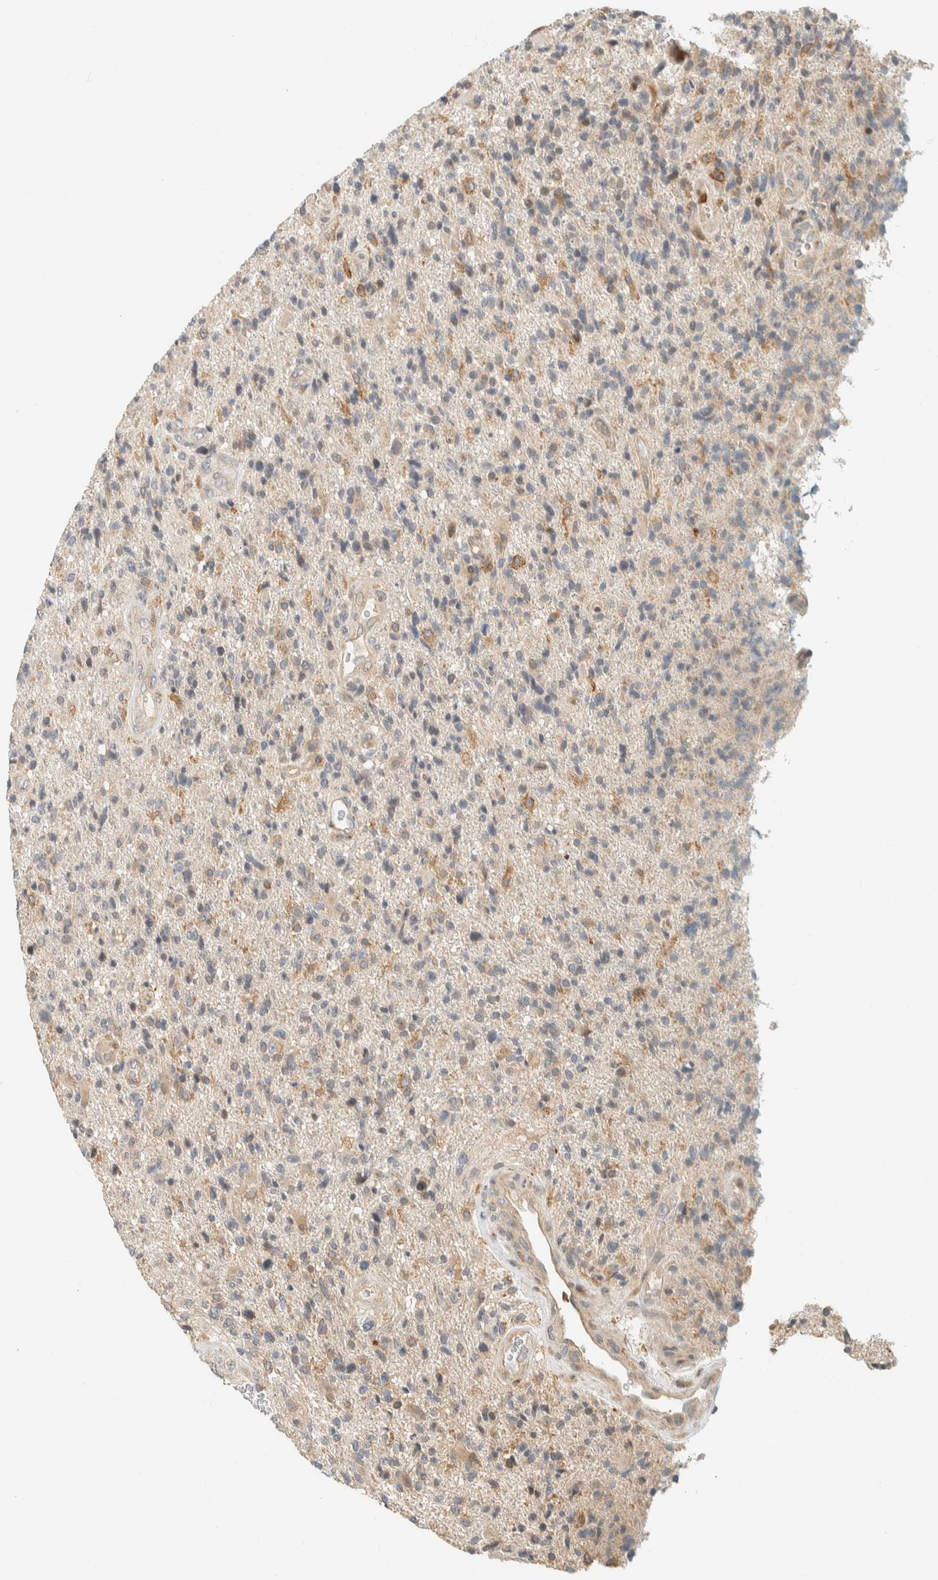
{"staining": {"intensity": "weak", "quantity": "<25%", "location": "cytoplasmic/membranous"}, "tissue": "glioma", "cell_type": "Tumor cells", "image_type": "cancer", "snomed": [{"axis": "morphology", "description": "Glioma, malignant, High grade"}, {"axis": "topography", "description": "Brain"}], "caption": "IHC histopathology image of neoplastic tissue: human glioma stained with DAB shows no significant protein positivity in tumor cells. (Immunohistochemistry (ihc), brightfield microscopy, high magnification).", "gene": "CCDC171", "patient": {"sex": "male", "age": 72}}